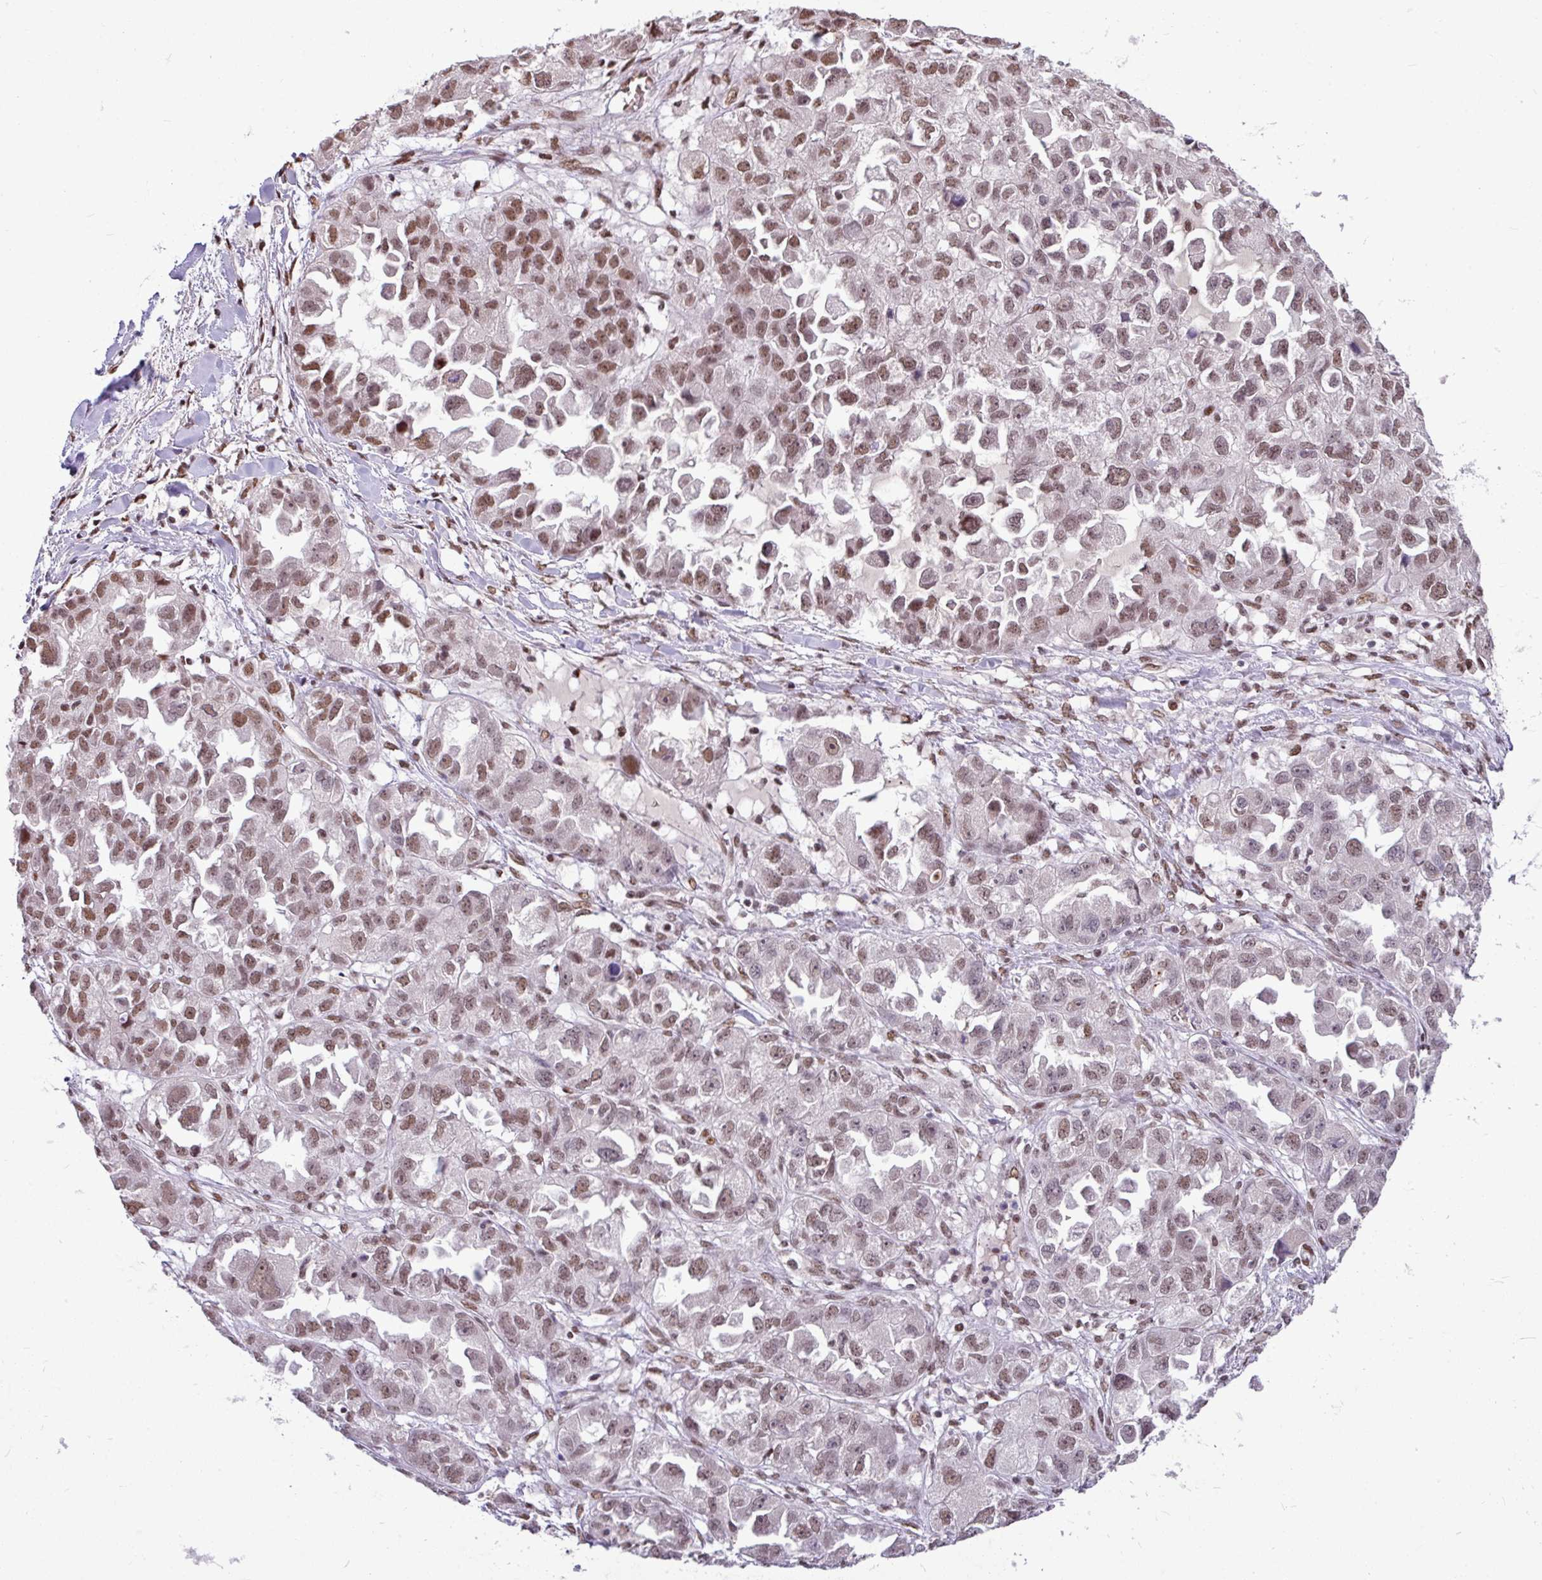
{"staining": {"intensity": "moderate", "quantity": "25%-75%", "location": "nuclear"}, "tissue": "ovarian cancer", "cell_type": "Tumor cells", "image_type": "cancer", "snomed": [{"axis": "morphology", "description": "Cystadenocarcinoma, serous, NOS"}, {"axis": "topography", "description": "Ovary"}], "caption": "IHC of human serous cystadenocarcinoma (ovarian) demonstrates medium levels of moderate nuclear staining in about 25%-75% of tumor cells.", "gene": "TDG", "patient": {"sex": "female", "age": 84}}